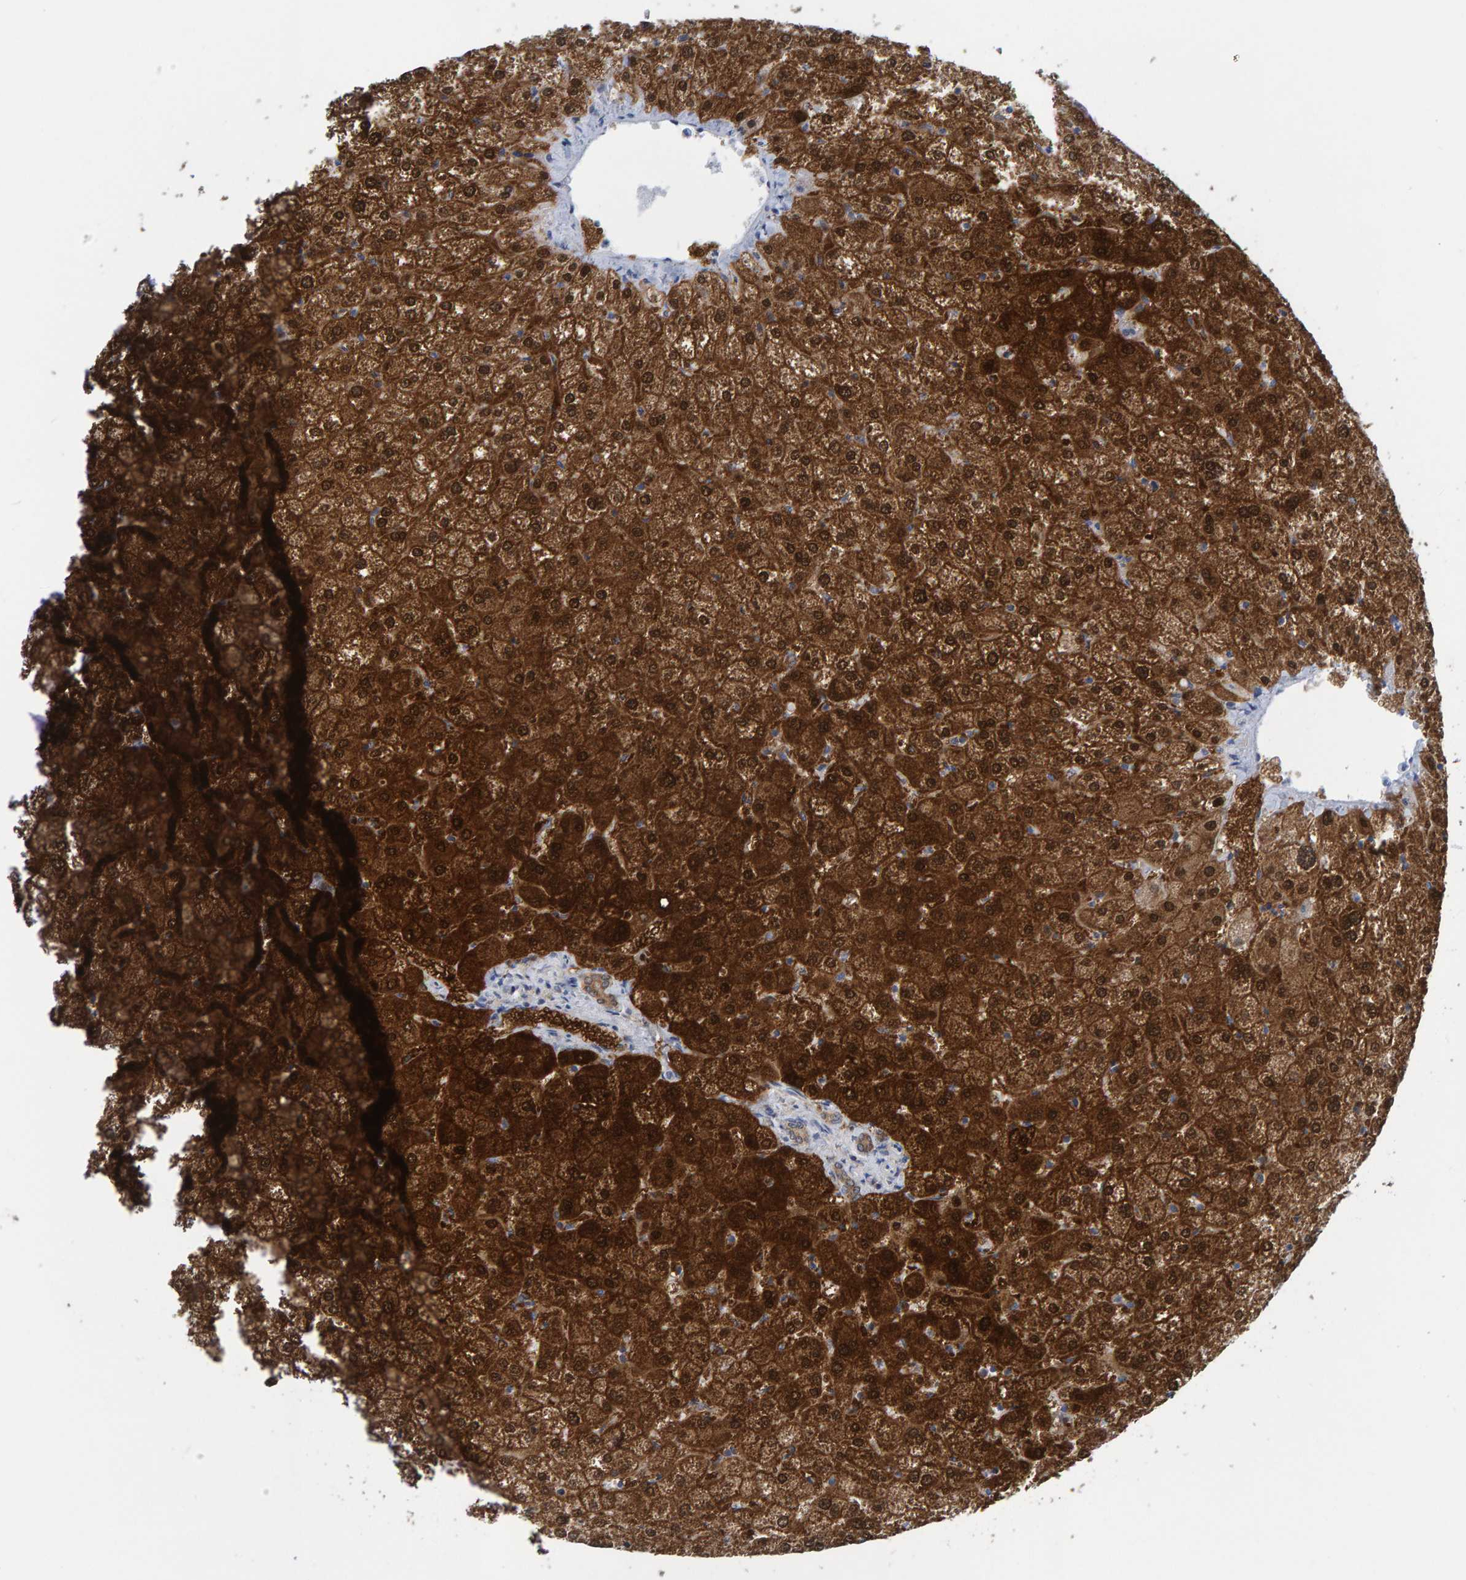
{"staining": {"intensity": "weak", "quantity": "25%-75%", "location": "cytoplasmic/membranous"}, "tissue": "liver", "cell_type": "Cholangiocytes", "image_type": "normal", "snomed": [{"axis": "morphology", "description": "Normal tissue, NOS"}, {"axis": "topography", "description": "Liver"}], "caption": "Approximately 25%-75% of cholangiocytes in normal human liver reveal weak cytoplasmic/membranous protein positivity as visualized by brown immunohistochemical staining.", "gene": "MRPS7", "patient": {"sex": "female", "age": 32}}